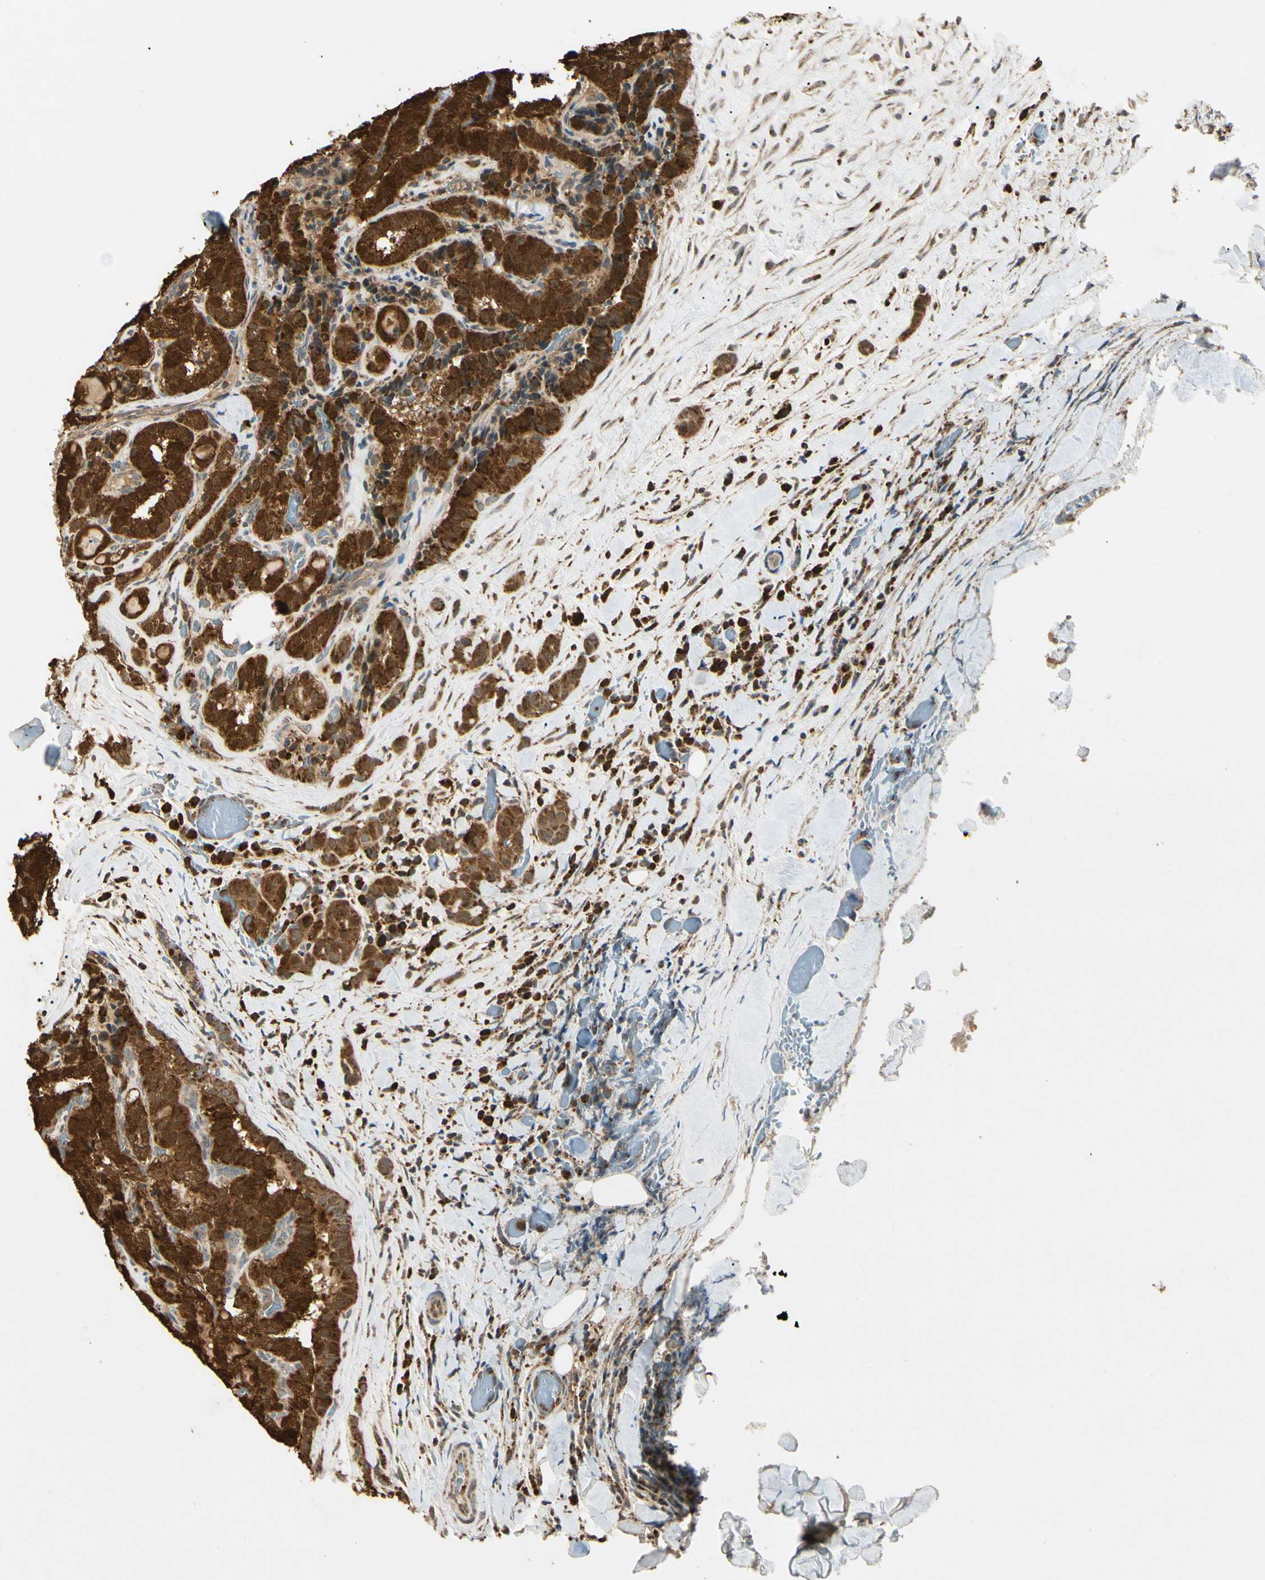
{"staining": {"intensity": "strong", "quantity": ">75%", "location": "cytoplasmic/membranous,nuclear"}, "tissue": "thyroid cancer", "cell_type": "Tumor cells", "image_type": "cancer", "snomed": [{"axis": "morphology", "description": "Normal tissue, NOS"}, {"axis": "morphology", "description": "Papillary adenocarcinoma, NOS"}, {"axis": "topography", "description": "Thyroid gland"}], "caption": "This image shows immunohistochemistry (IHC) staining of human thyroid cancer (papillary adenocarcinoma), with high strong cytoplasmic/membranous and nuclear staining in approximately >75% of tumor cells.", "gene": "PRDX5", "patient": {"sex": "female", "age": 30}}